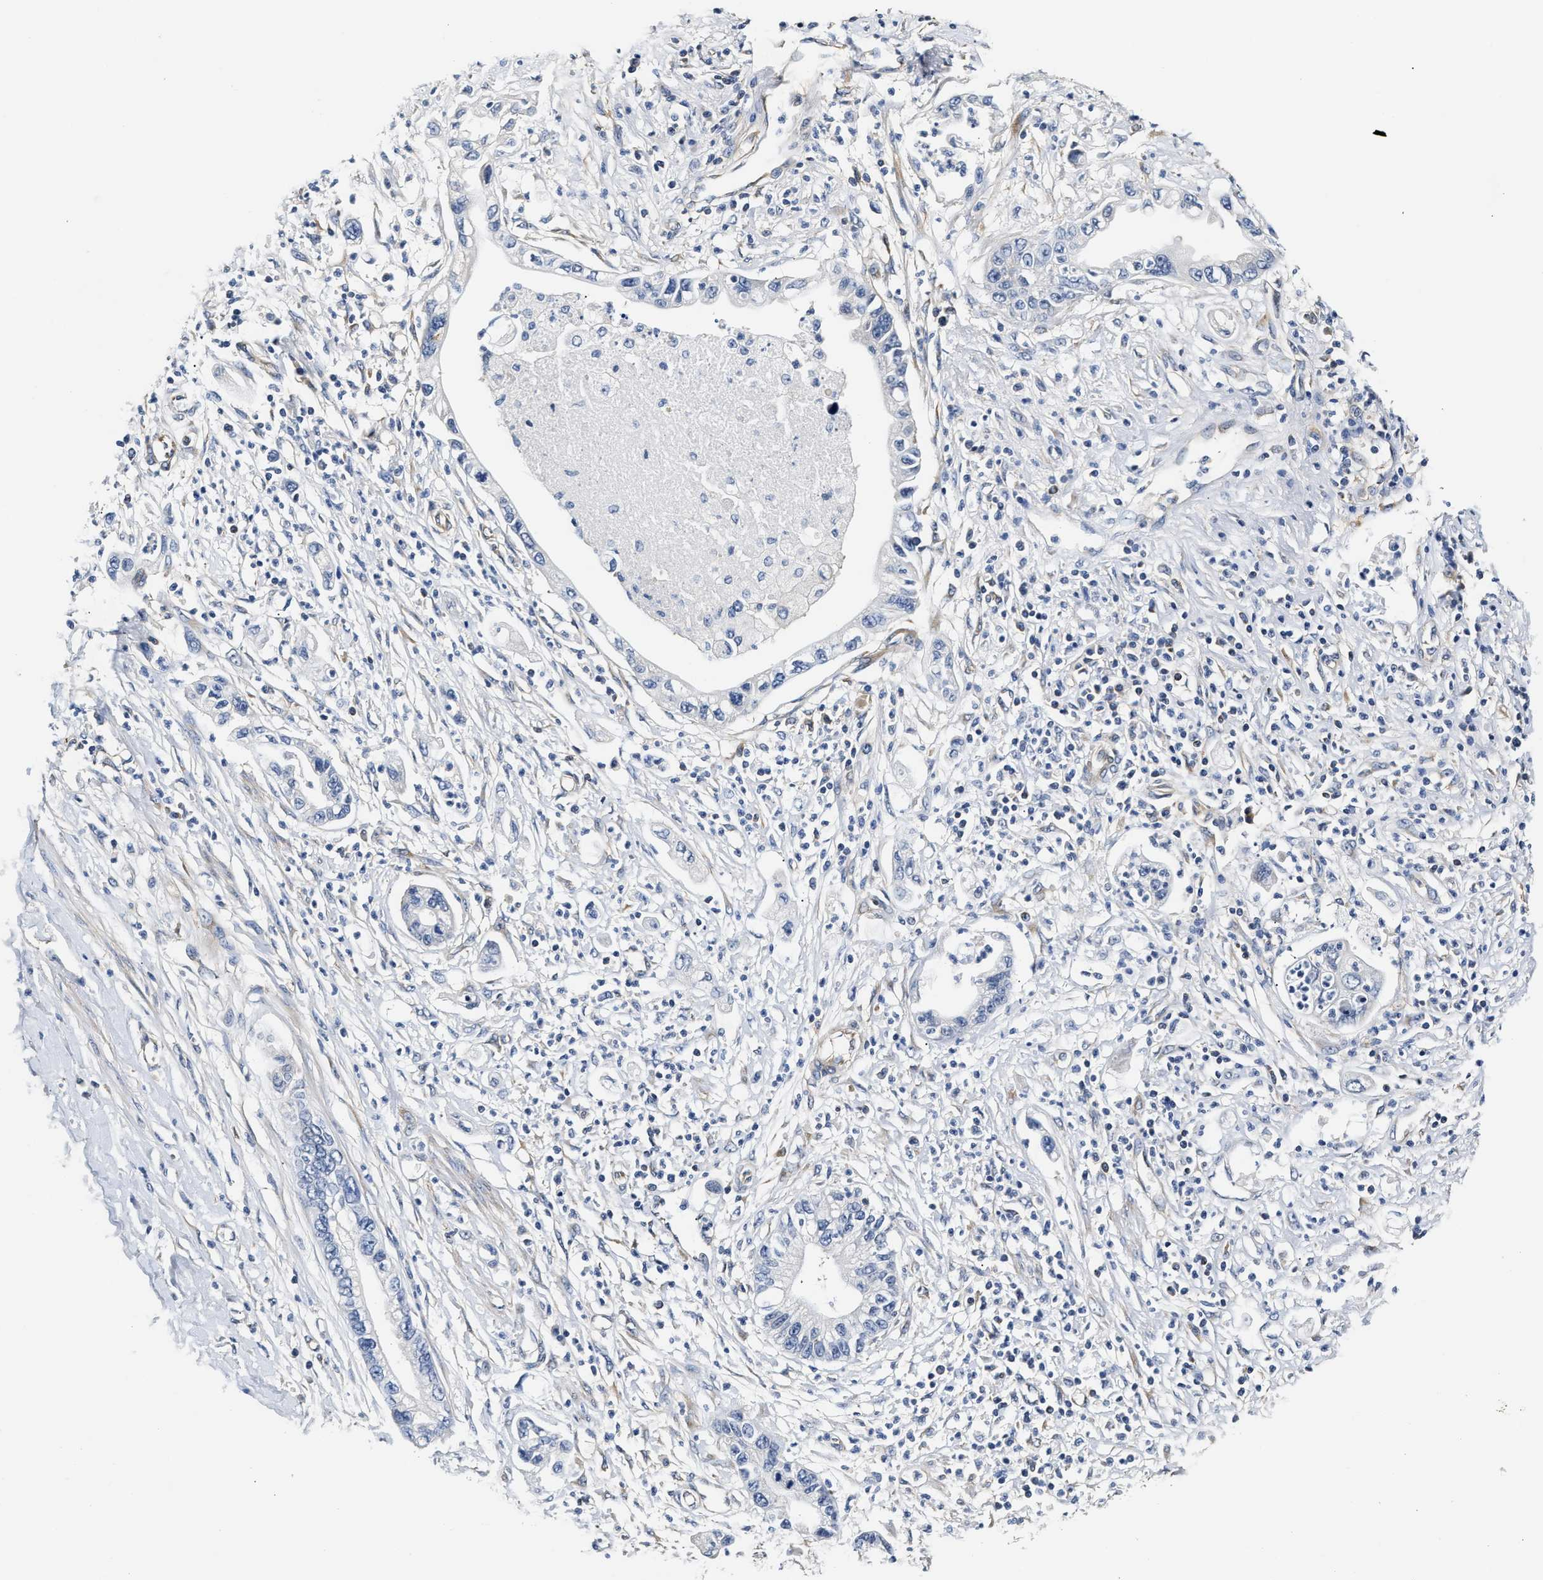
{"staining": {"intensity": "negative", "quantity": "none", "location": "none"}, "tissue": "pancreatic cancer", "cell_type": "Tumor cells", "image_type": "cancer", "snomed": [{"axis": "morphology", "description": "Adenocarcinoma, NOS"}, {"axis": "topography", "description": "Pancreas"}], "caption": "DAB immunohistochemical staining of pancreatic adenocarcinoma reveals no significant staining in tumor cells.", "gene": "TEX2", "patient": {"sex": "male", "age": 56}}